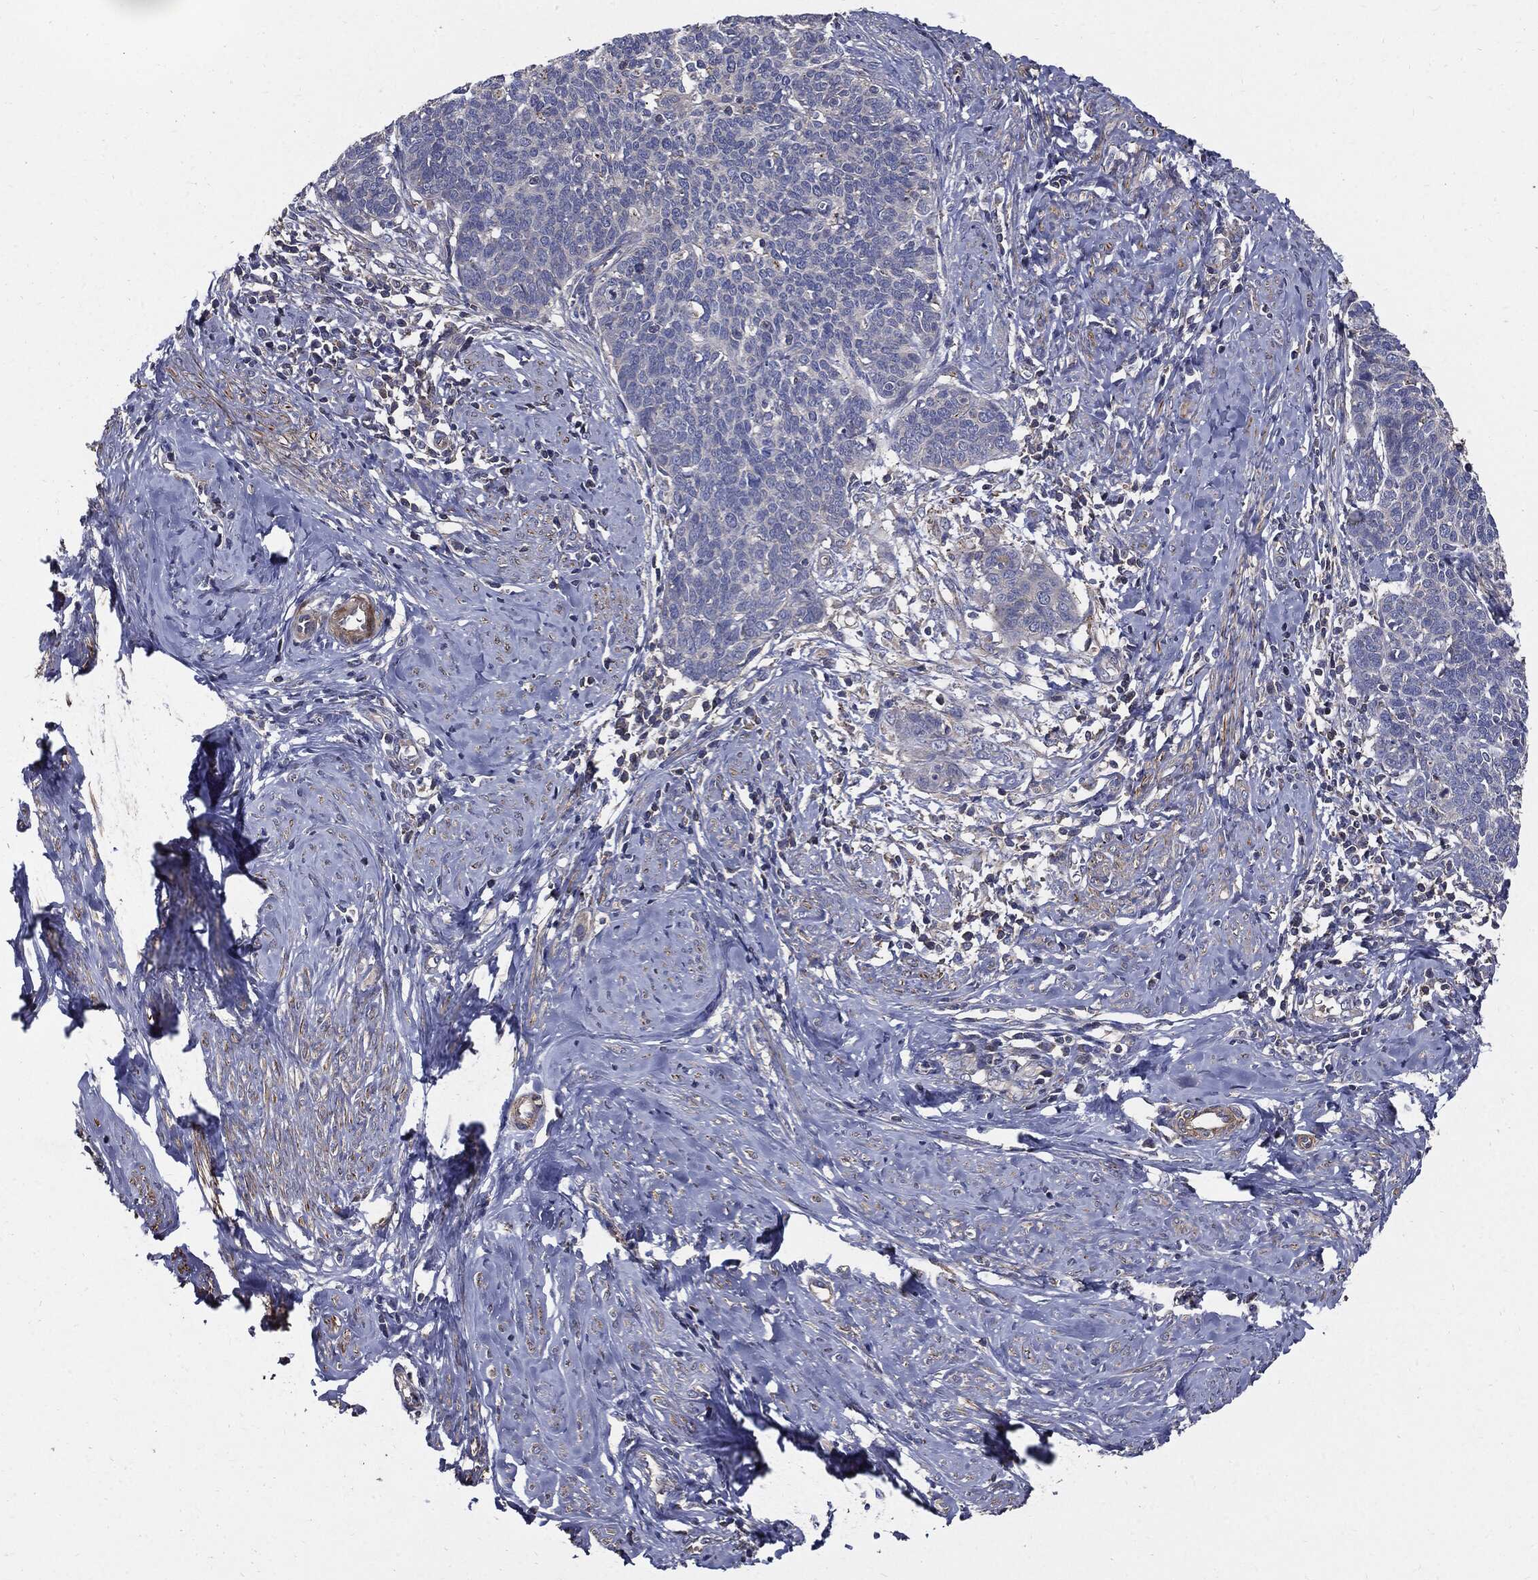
{"staining": {"intensity": "weak", "quantity": "<25%", "location": "cytoplasmic/membranous"}, "tissue": "cervical cancer", "cell_type": "Tumor cells", "image_type": "cancer", "snomed": [{"axis": "morphology", "description": "Normal tissue, NOS"}, {"axis": "morphology", "description": "Squamous cell carcinoma, NOS"}, {"axis": "topography", "description": "Cervix"}], "caption": "IHC micrograph of neoplastic tissue: cervical squamous cell carcinoma stained with DAB (3,3'-diaminobenzidine) demonstrates no significant protein expression in tumor cells. (Stains: DAB immunohistochemistry (IHC) with hematoxylin counter stain, Microscopy: brightfield microscopy at high magnification).", "gene": "PDCD6IP", "patient": {"sex": "female", "age": 39}}